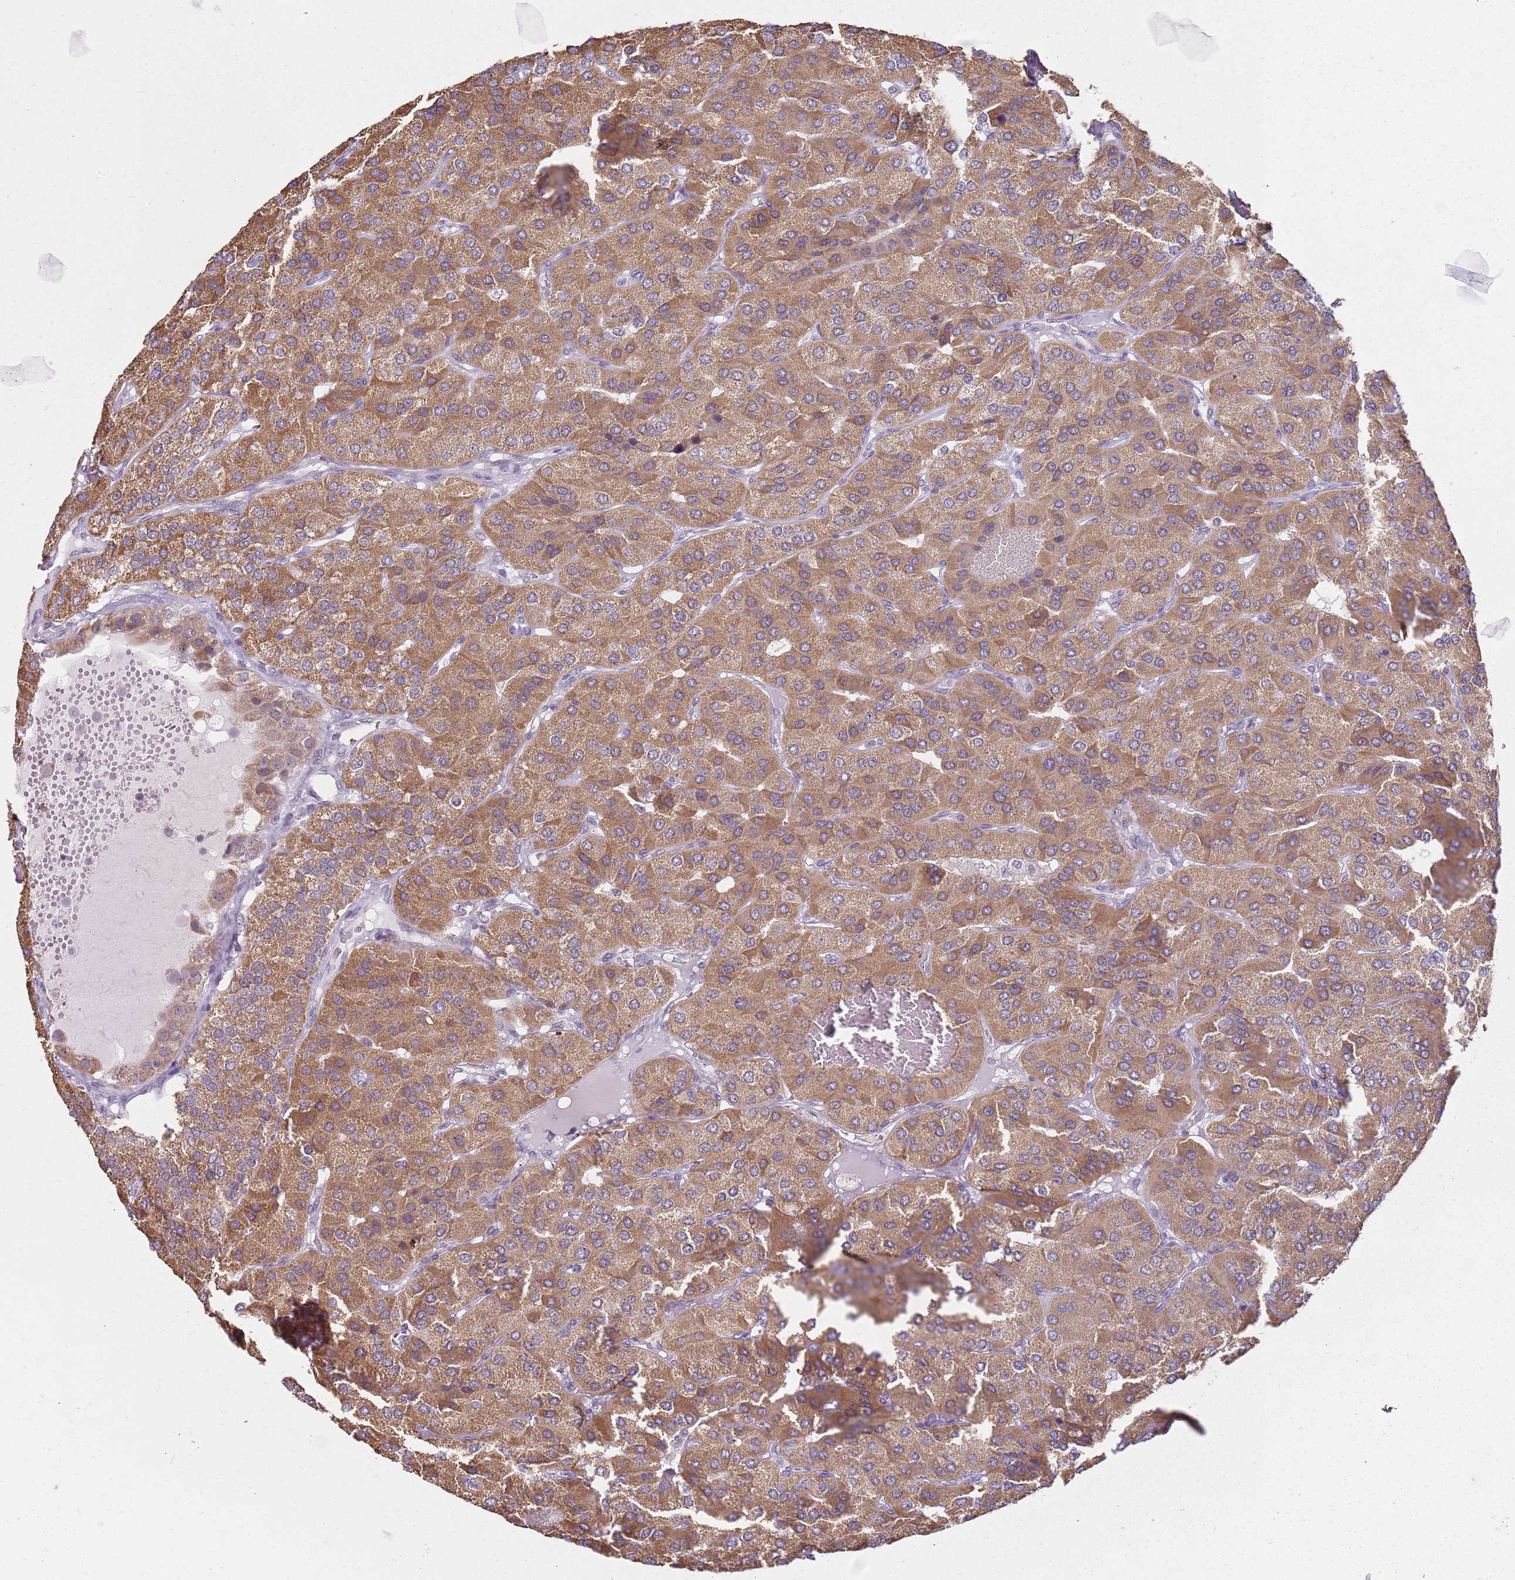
{"staining": {"intensity": "moderate", "quantity": ">75%", "location": "cytoplasmic/membranous"}, "tissue": "parathyroid gland", "cell_type": "Glandular cells", "image_type": "normal", "snomed": [{"axis": "morphology", "description": "Normal tissue, NOS"}, {"axis": "morphology", "description": "Adenoma, NOS"}, {"axis": "topography", "description": "Parathyroid gland"}], "caption": "Immunohistochemical staining of normal parathyroid gland exhibits >75% levels of moderate cytoplasmic/membranous protein expression in about >75% of glandular cells. Nuclei are stained in blue.", "gene": "SMARCAL1", "patient": {"sex": "female", "age": 86}}